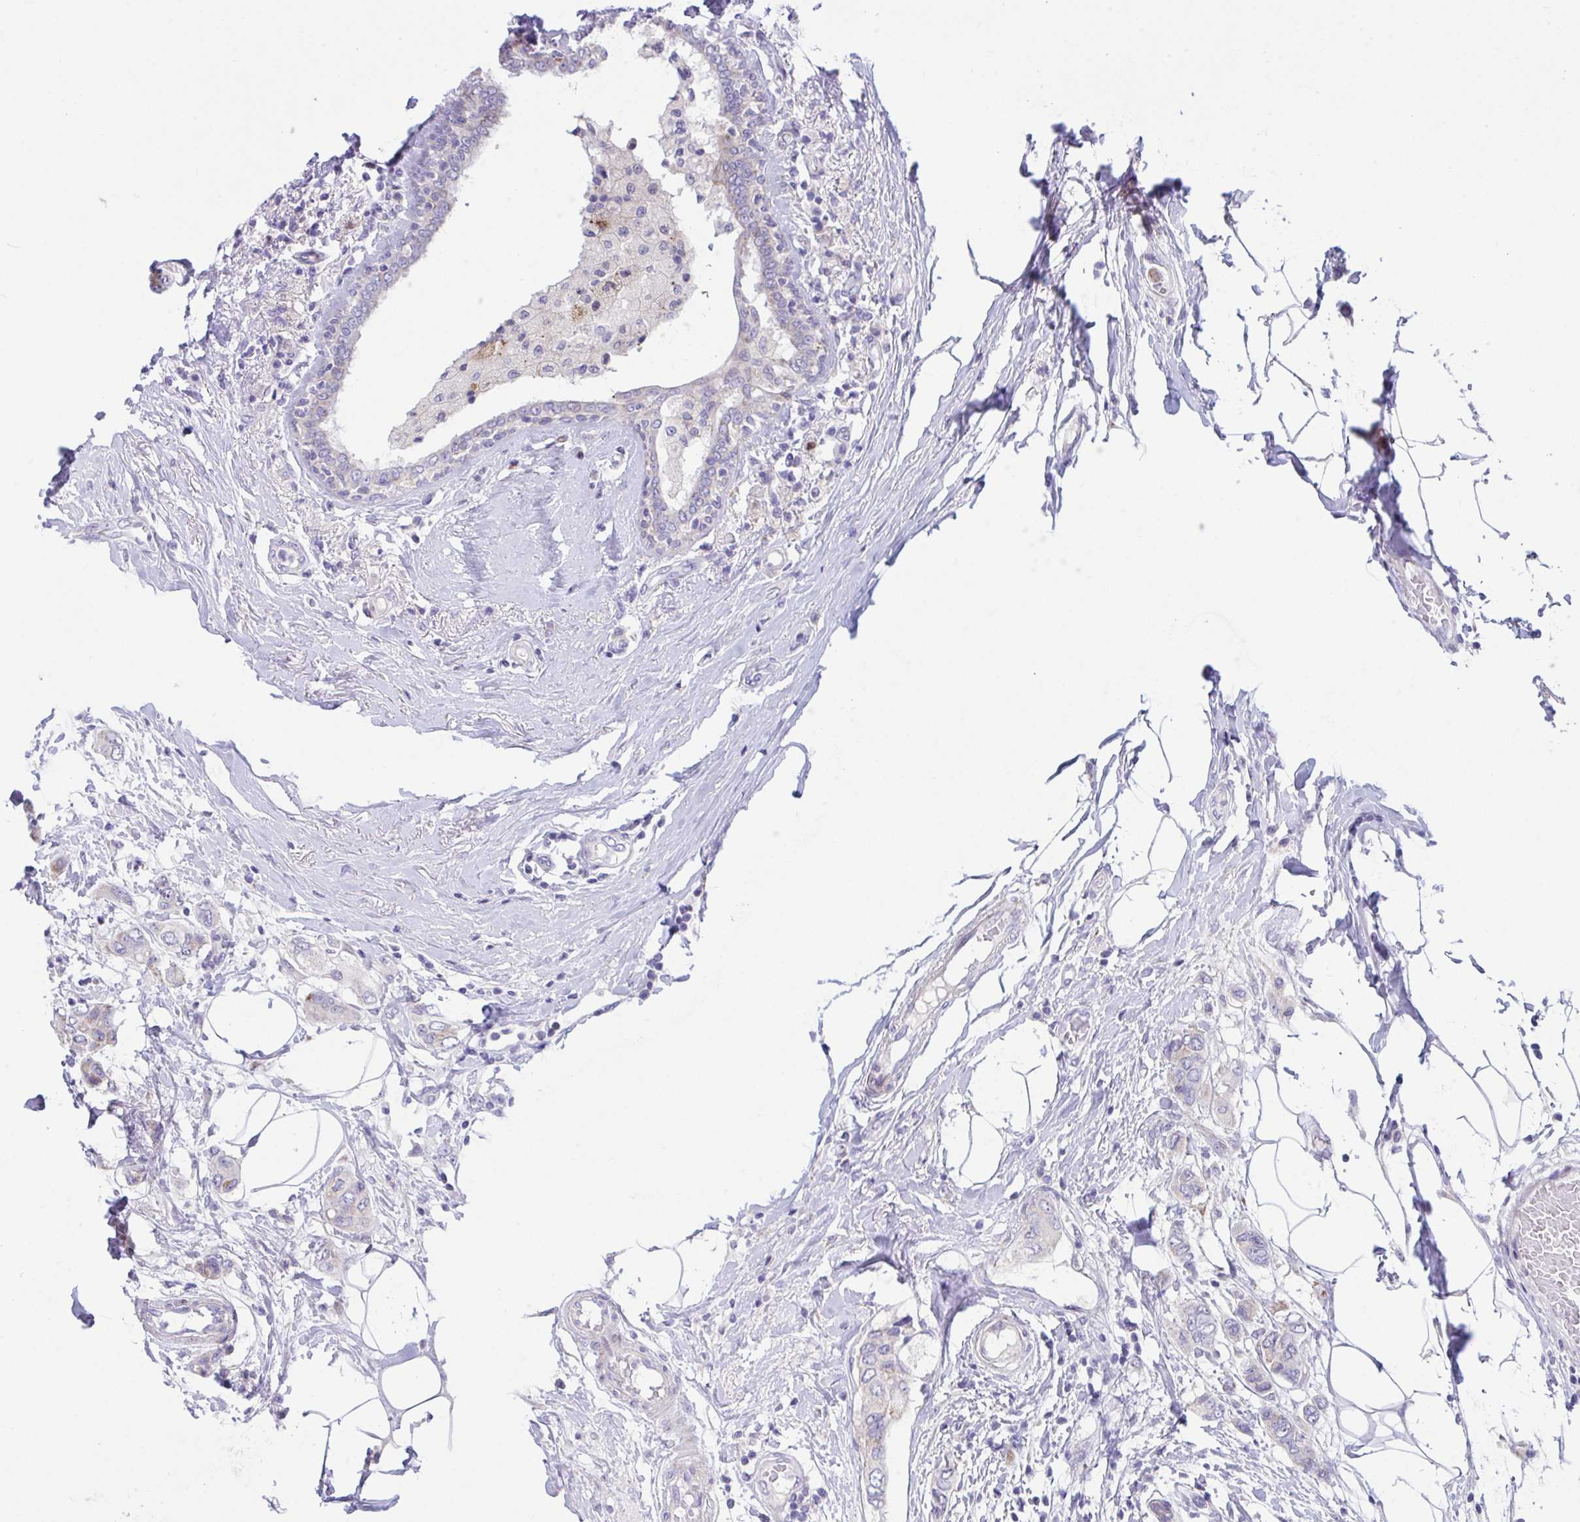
{"staining": {"intensity": "weak", "quantity": "<25%", "location": "cytoplasmic/membranous"}, "tissue": "breast cancer", "cell_type": "Tumor cells", "image_type": "cancer", "snomed": [{"axis": "morphology", "description": "Lobular carcinoma"}, {"axis": "topography", "description": "Breast"}], "caption": "Immunohistochemistry (IHC) image of breast lobular carcinoma stained for a protein (brown), which reveals no staining in tumor cells.", "gene": "DTX3", "patient": {"sex": "female", "age": 51}}